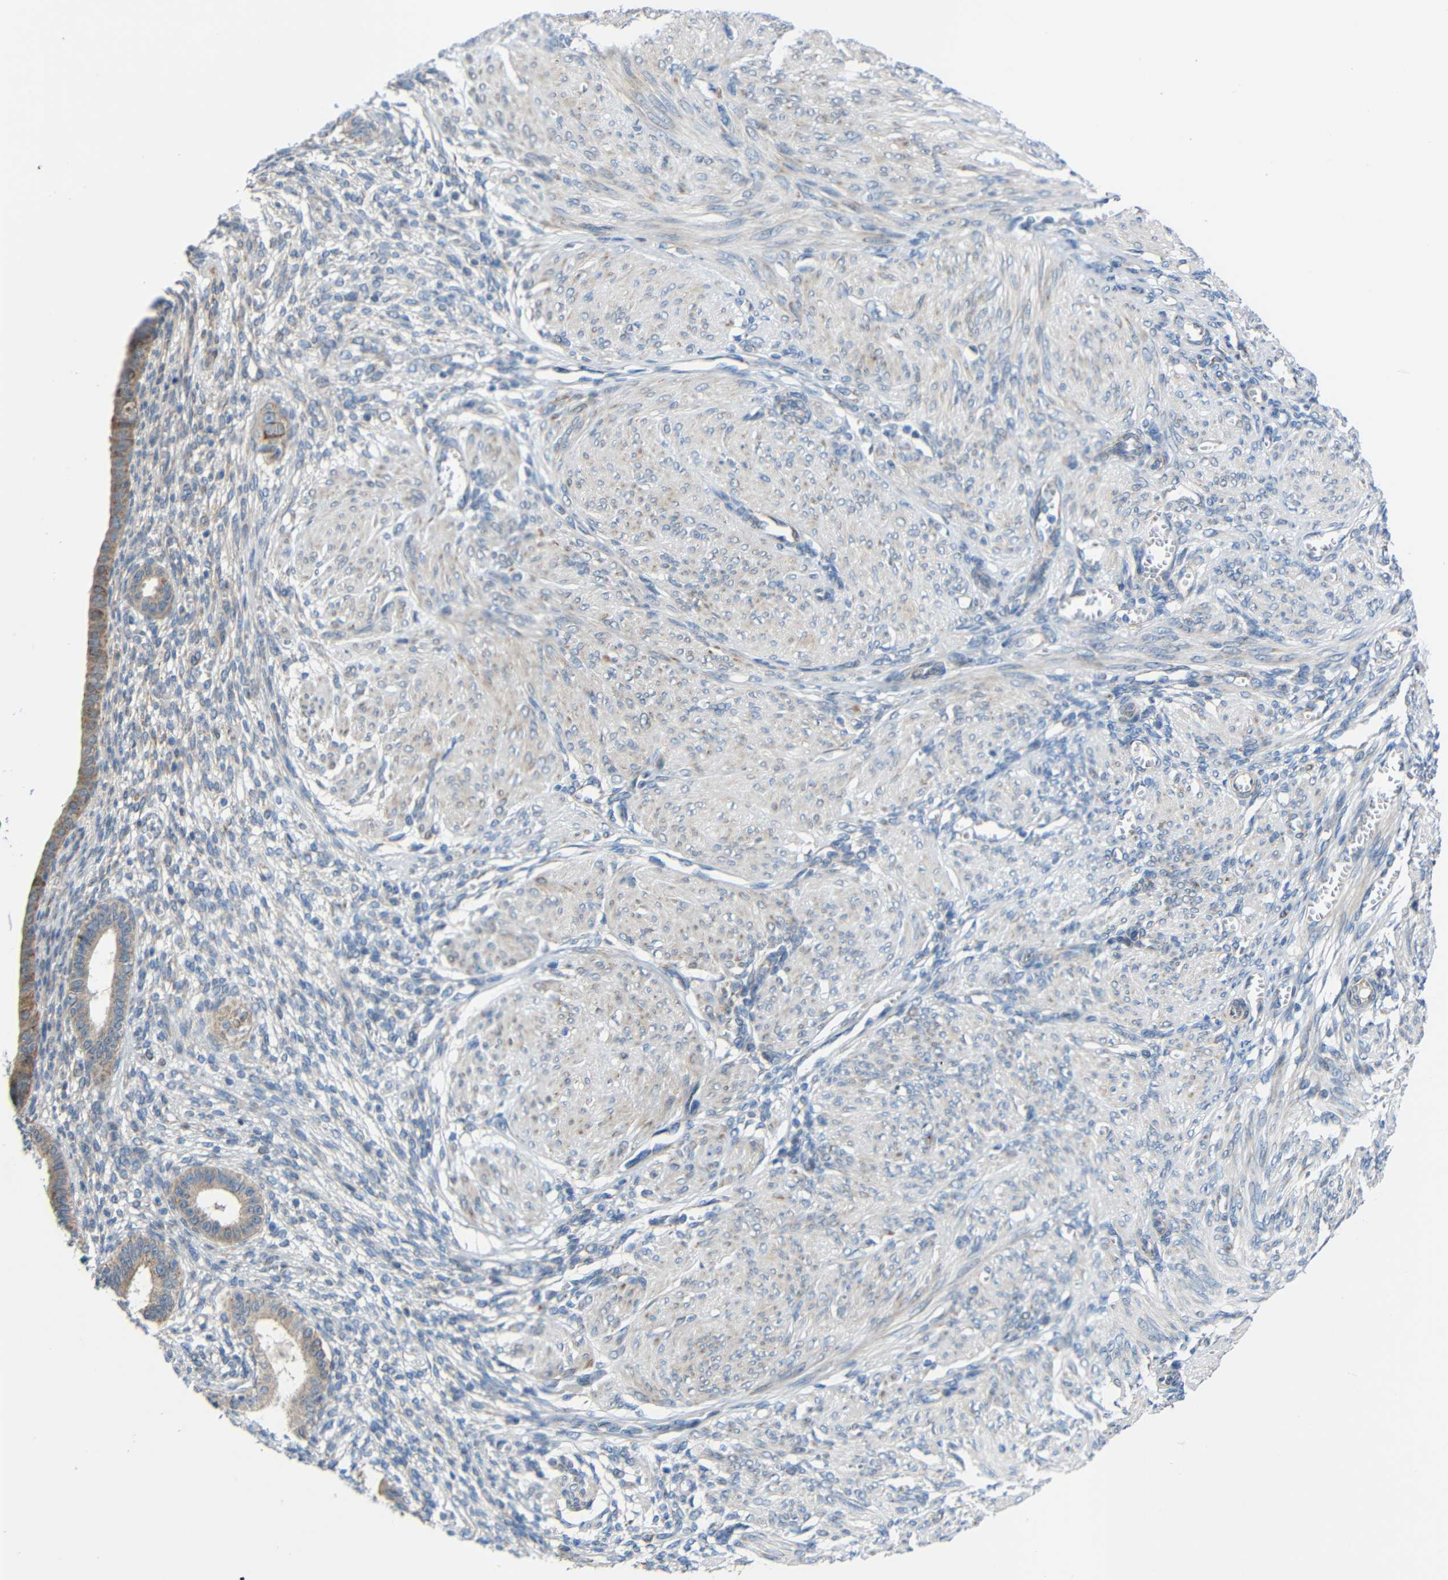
{"staining": {"intensity": "negative", "quantity": "none", "location": "none"}, "tissue": "endometrium", "cell_type": "Cells in endometrial stroma", "image_type": "normal", "snomed": [{"axis": "morphology", "description": "Normal tissue, NOS"}, {"axis": "topography", "description": "Endometrium"}], "caption": "A micrograph of human endometrium is negative for staining in cells in endometrial stroma. The staining was performed using DAB (3,3'-diaminobenzidine) to visualize the protein expression in brown, while the nuclei were stained in blue with hematoxylin (Magnification: 20x).", "gene": "TMEM25", "patient": {"sex": "female", "age": 72}}